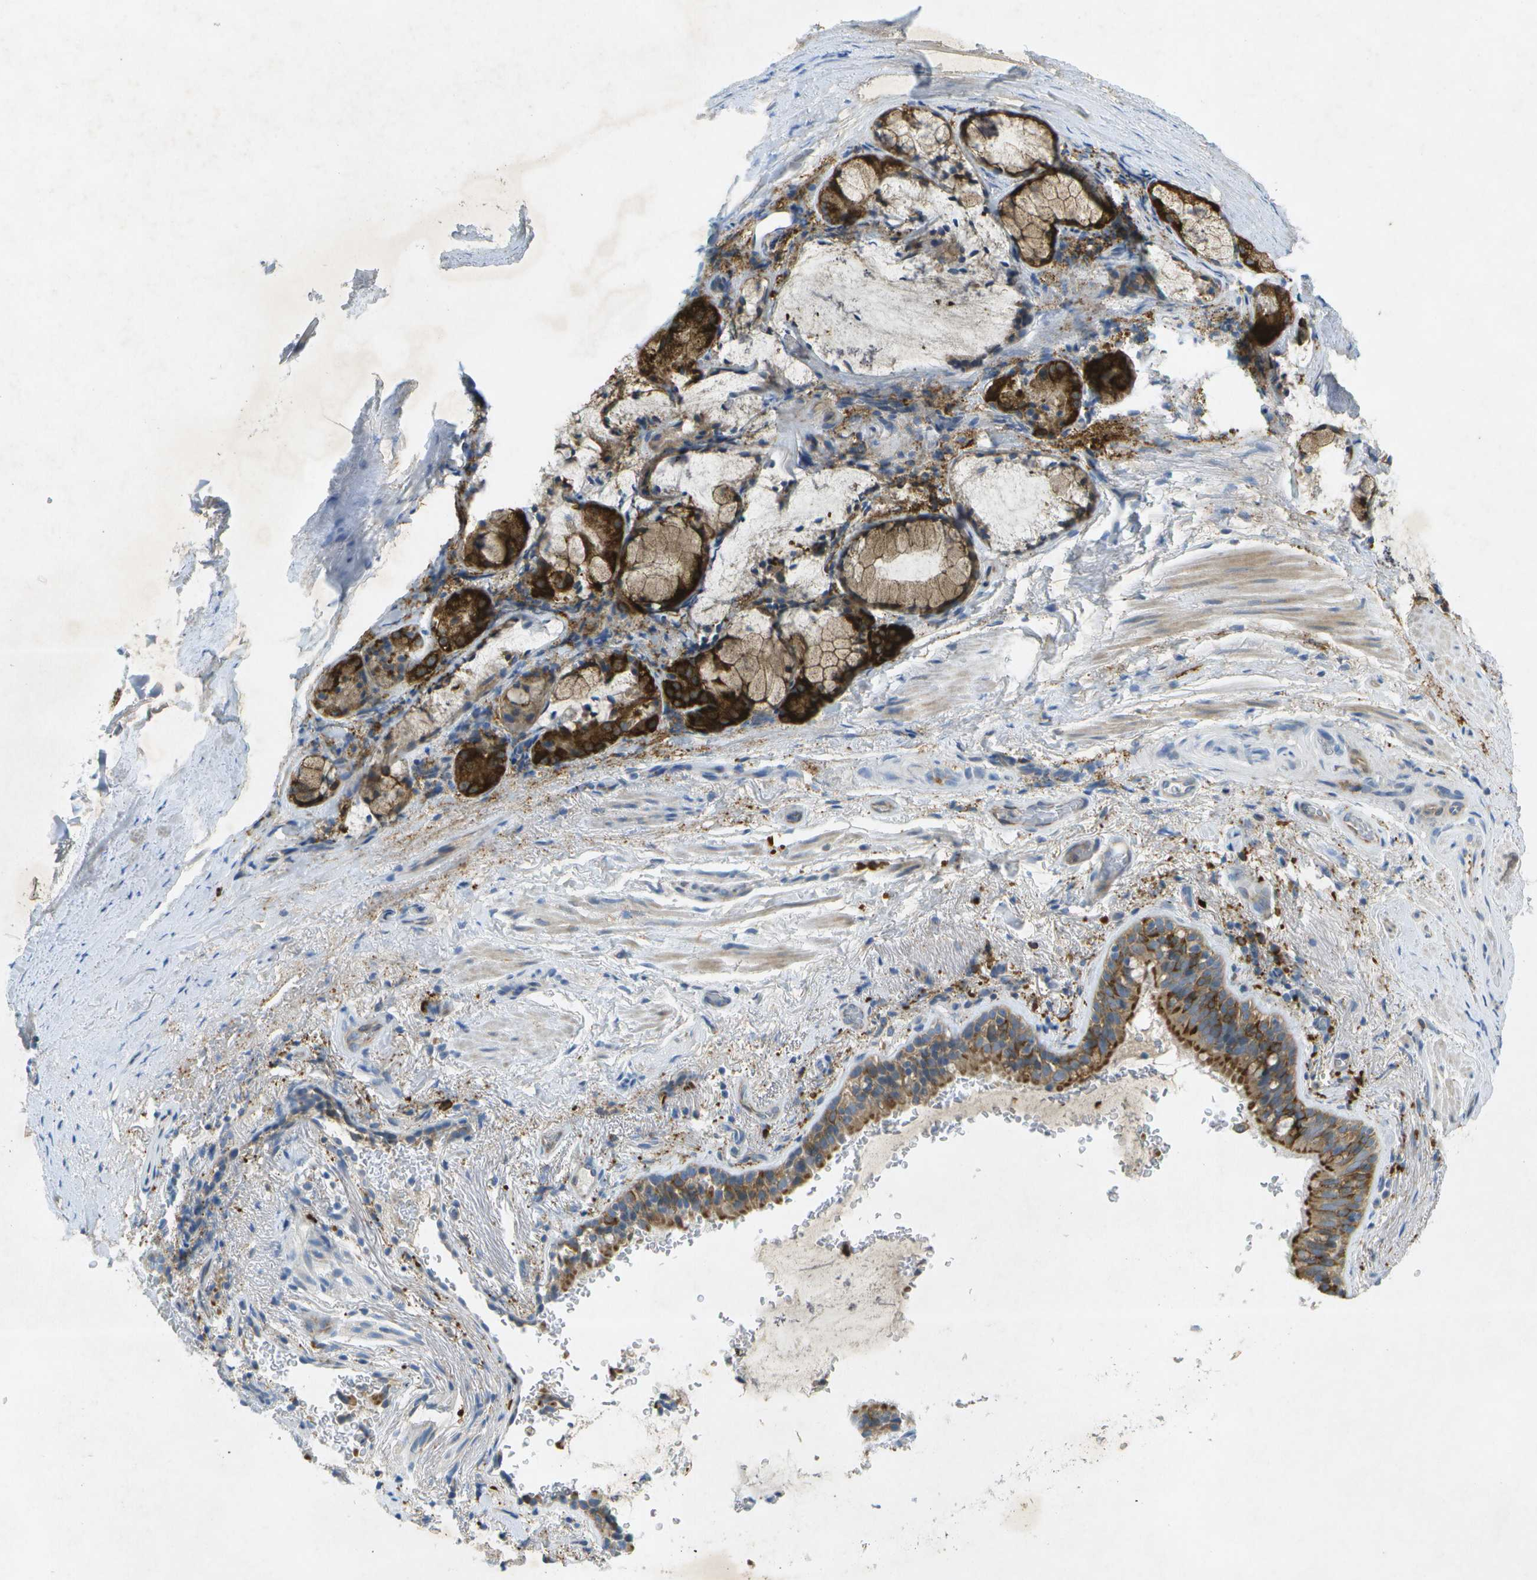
{"staining": {"intensity": "moderate", "quantity": ">75%", "location": "cytoplasmic/membranous"}, "tissue": "bronchus", "cell_type": "Respiratory epithelial cells", "image_type": "normal", "snomed": [{"axis": "morphology", "description": "Normal tissue, NOS"}, {"axis": "morphology", "description": "Inflammation, NOS"}, {"axis": "topography", "description": "Cartilage tissue"}, {"axis": "topography", "description": "Bronchus"}], "caption": "A micrograph of bronchus stained for a protein demonstrates moderate cytoplasmic/membranous brown staining in respiratory epithelial cells. (Stains: DAB (3,3'-diaminobenzidine) in brown, nuclei in blue, Microscopy: brightfield microscopy at high magnification).", "gene": "WNK2", "patient": {"sex": "male", "age": 77}}